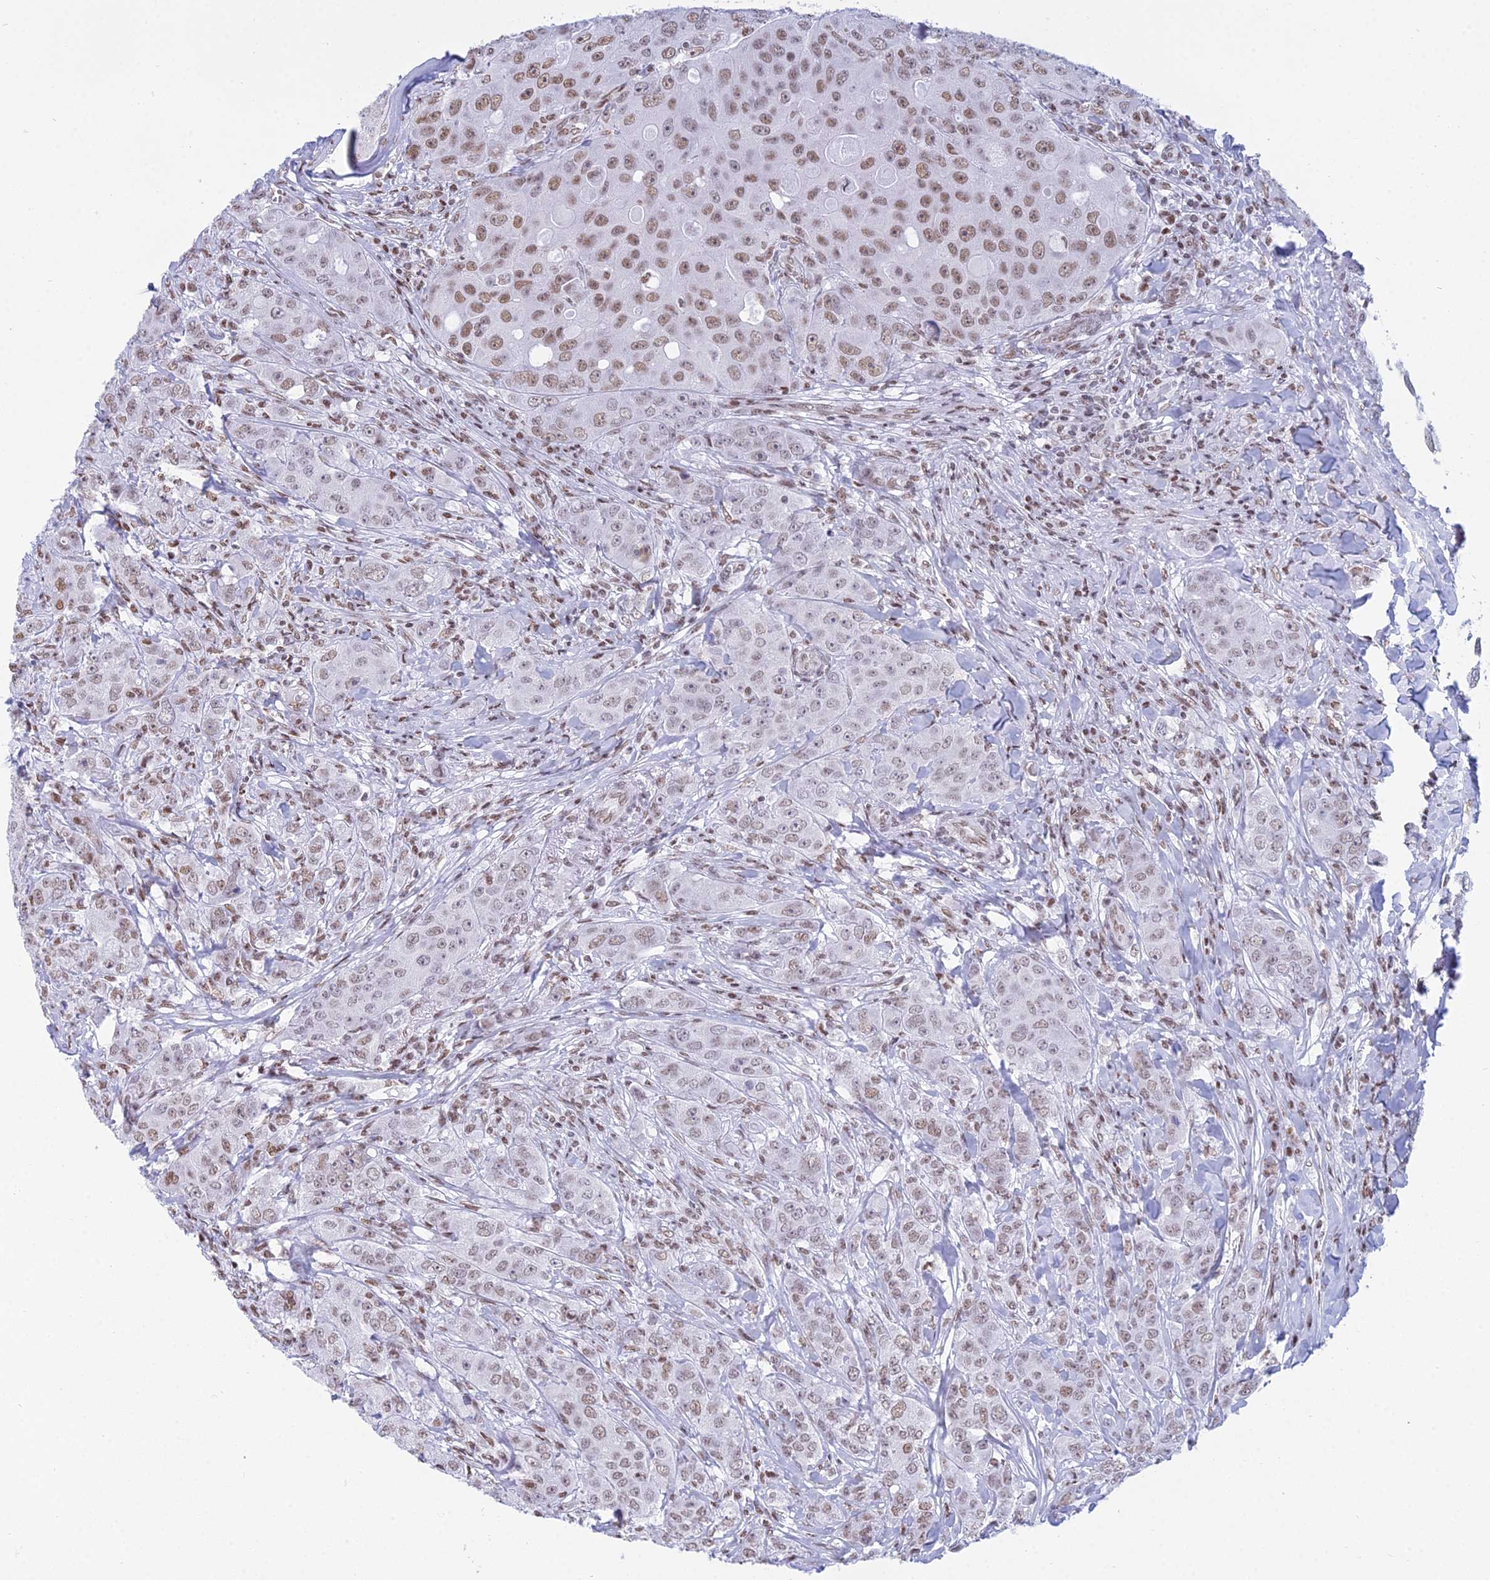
{"staining": {"intensity": "moderate", "quantity": ">75%", "location": "nuclear"}, "tissue": "breast cancer", "cell_type": "Tumor cells", "image_type": "cancer", "snomed": [{"axis": "morphology", "description": "Duct carcinoma"}, {"axis": "topography", "description": "Breast"}], "caption": "A micrograph of breast cancer (intraductal carcinoma) stained for a protein shows moderate nuclear brown staining in tumor cells.", "gene": "CDC26", "patient": {"sex": "female", "age": 43}}